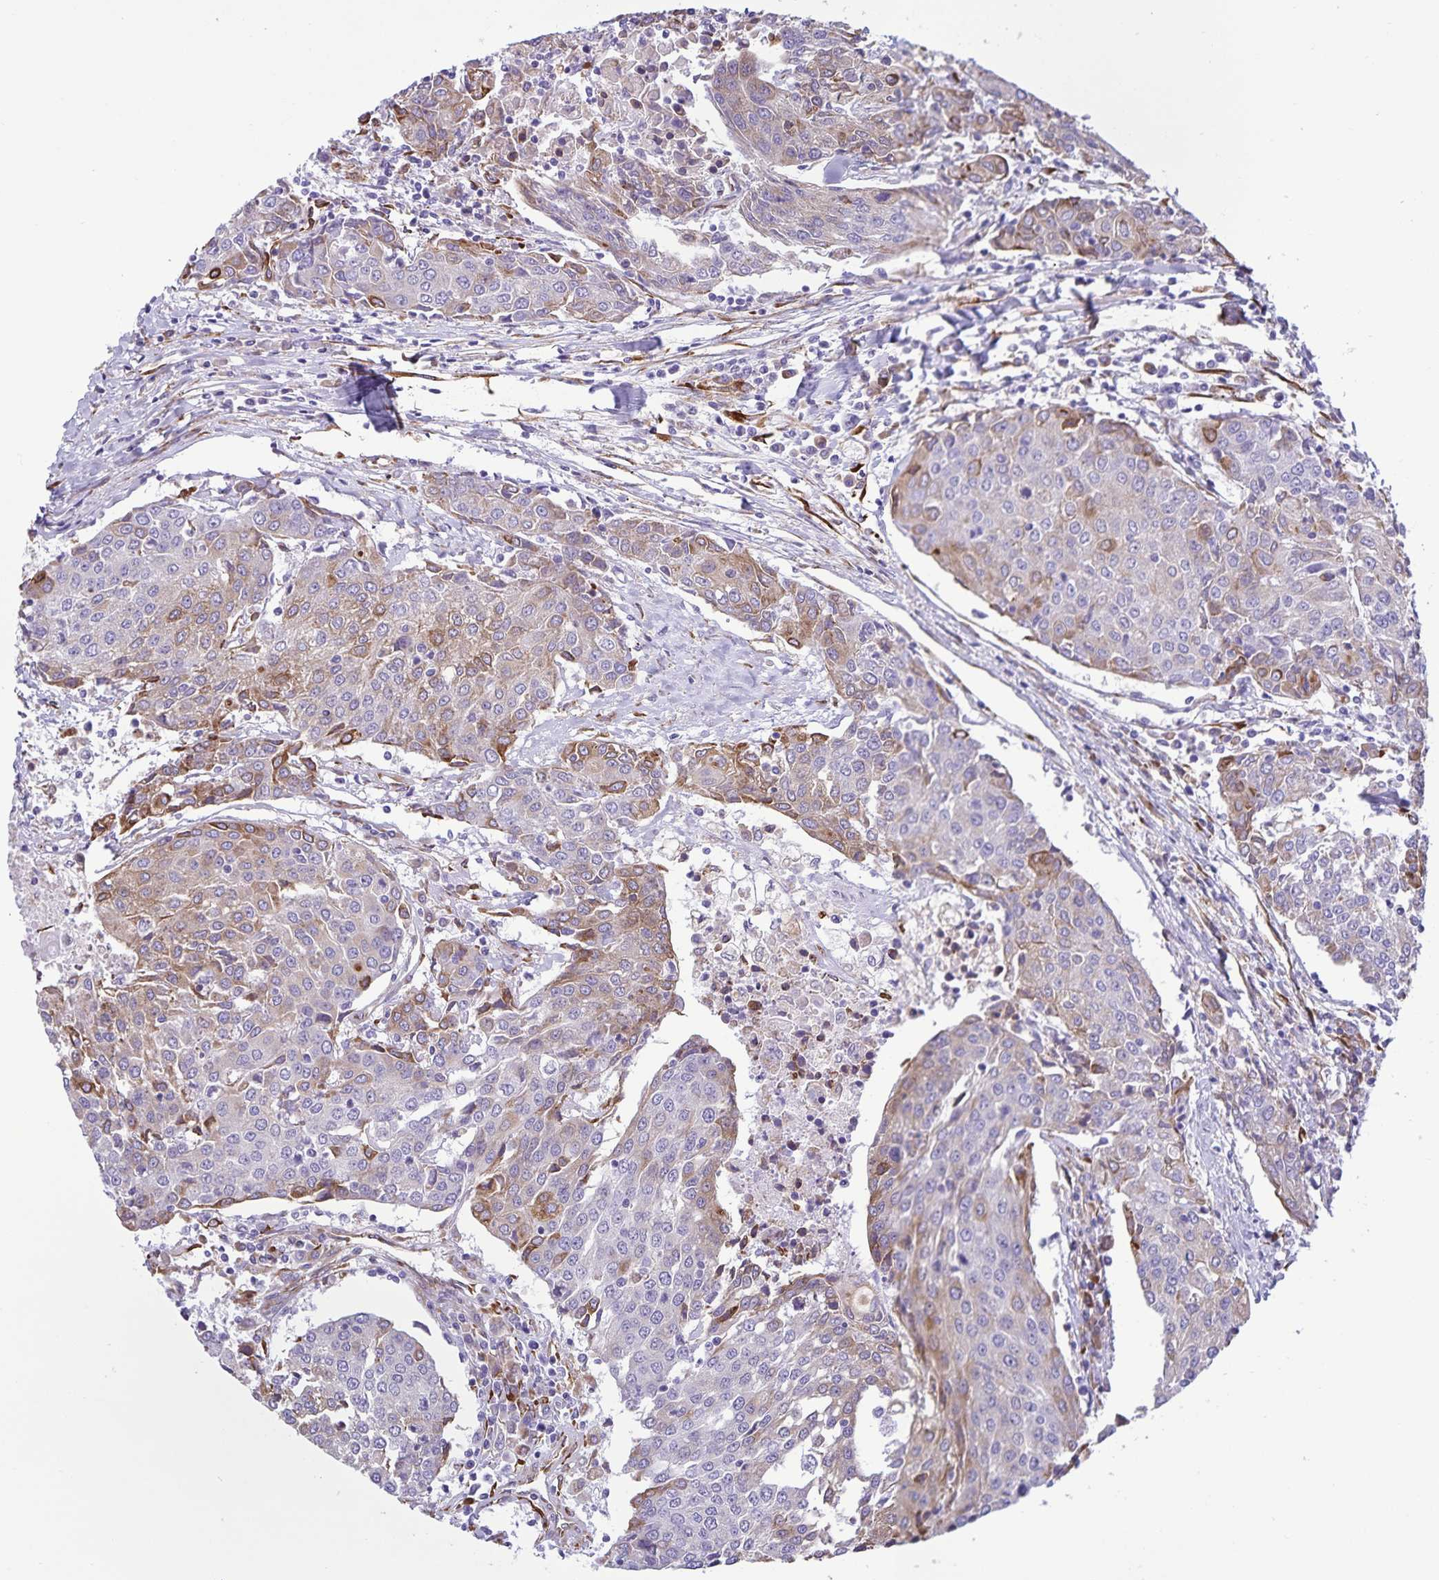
{"staining": {"intensity": "moderate", "quantity": "25%-75%", "location": "cytoplasmic/membranous"}, "tissue": "urothelial cancer", "cell_type": "Tumor cells", "image_type": "cancer", "snomed": [{"axis": "morphology", "description": "Urothelial carcinoma, High grade"}, {"axis": "topography", "description": "Urinary bladder"}], "caption": "Protein analysis of urothelial cancer tissue reveals moderate cytoplasmic/membranous staining in about 25%-75% of tumor cells.", "gene": "RCN1", "patient": {"sex": "female", "age": 85}}